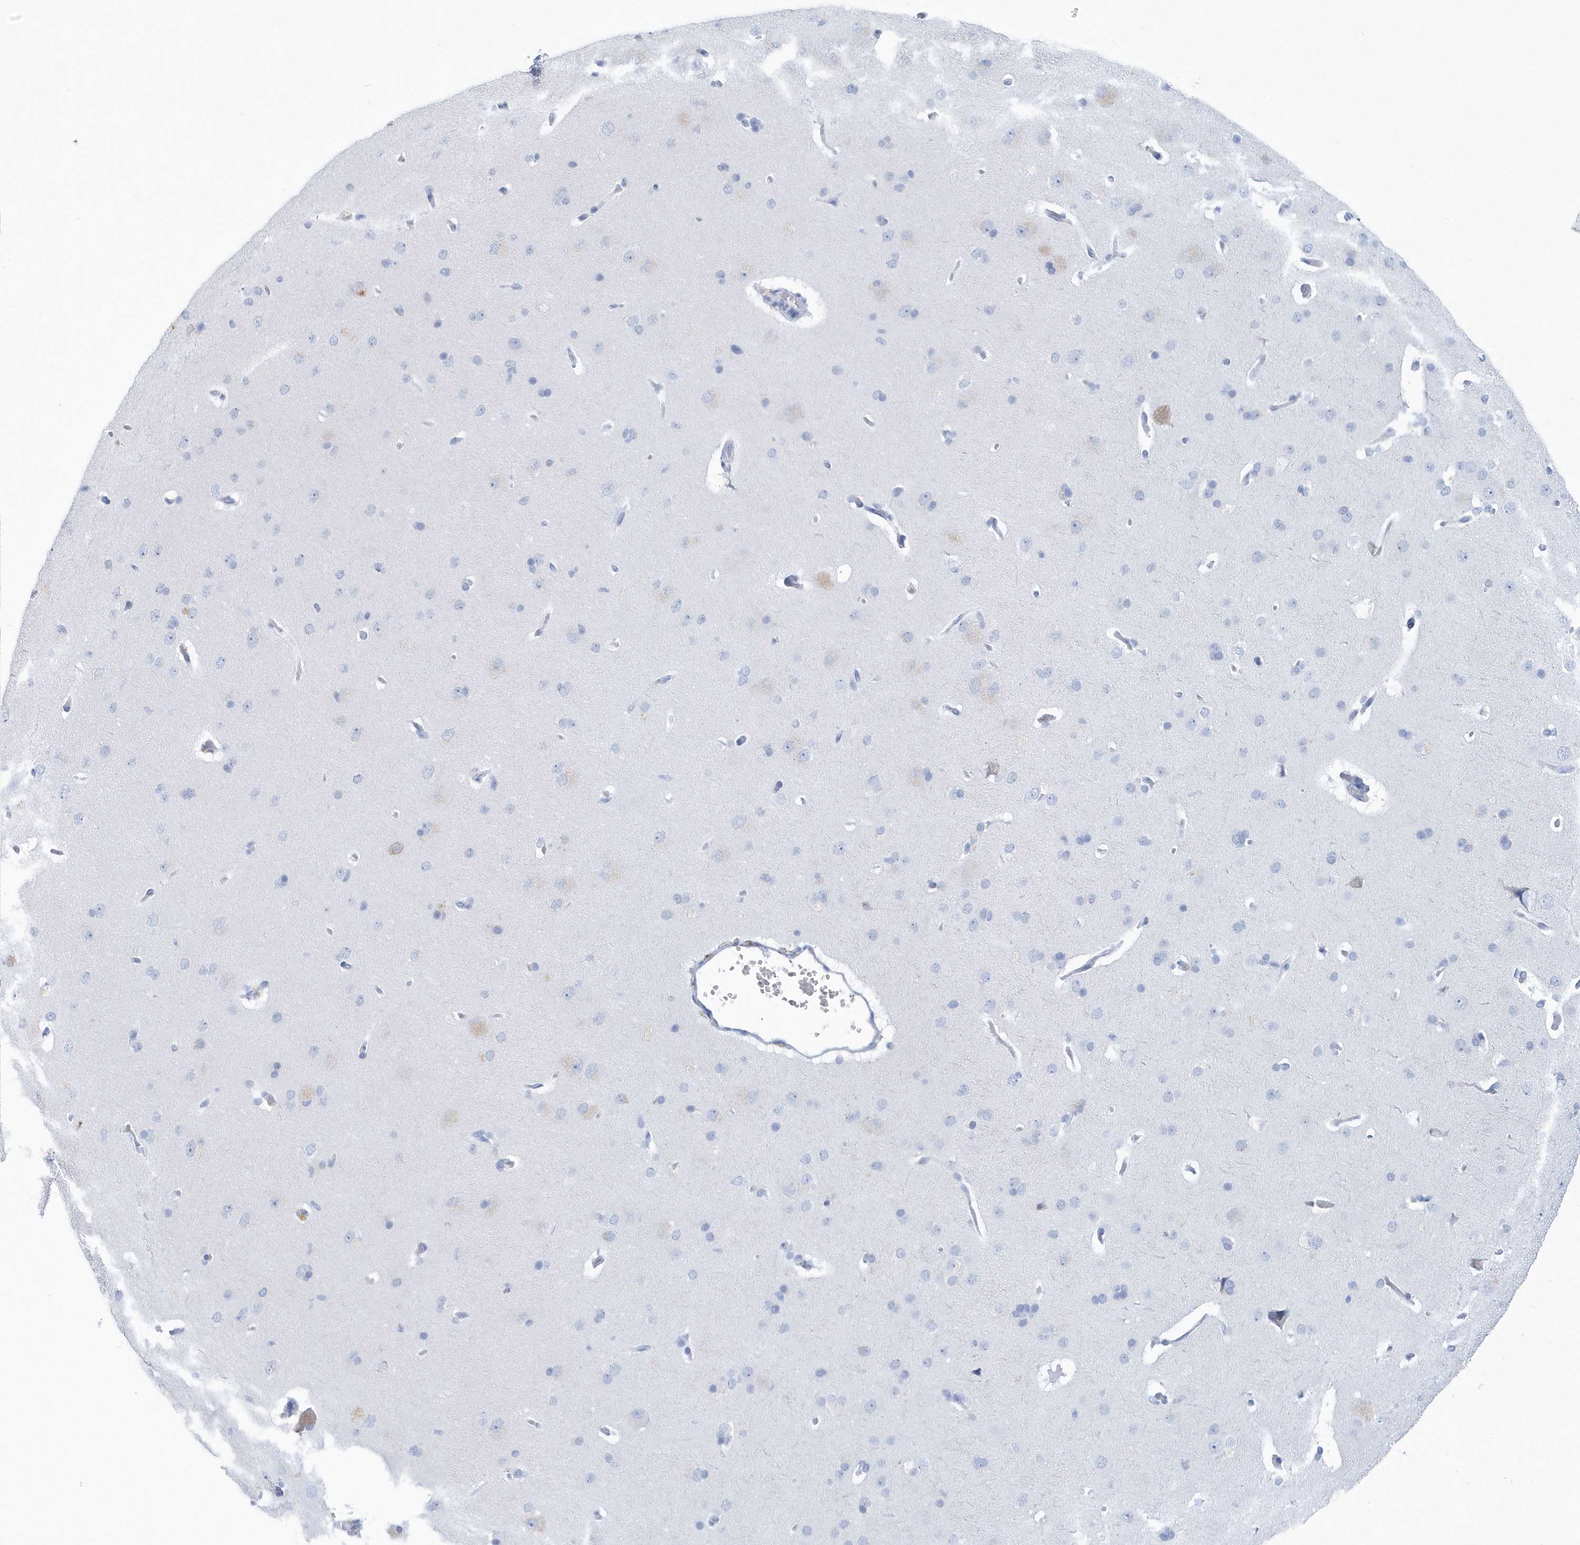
{"staining": {"intensity": "negative", "quantity": "none", "location": "none"}, "tissue": "cerebral cortex", "cell_type": "Endothelial cells", "image_type": "normal", "snomed": [{"axis": "morphology", "description": "Normal tissue, NOS"}, {"axis": "topography", "description": "Cerebral cortex"}], "caption": "Immunohistochemistry (IHC) image of normal human cerebral cortex stained for a protein (brown), which demonstrates no positivity in endothelial cells. (DAB (3,3'-diaminobenzidine) IHC with hematoxylin counter stain).", "gene": "PTPRO", "patient": {"sex": "male", "age": 62}}